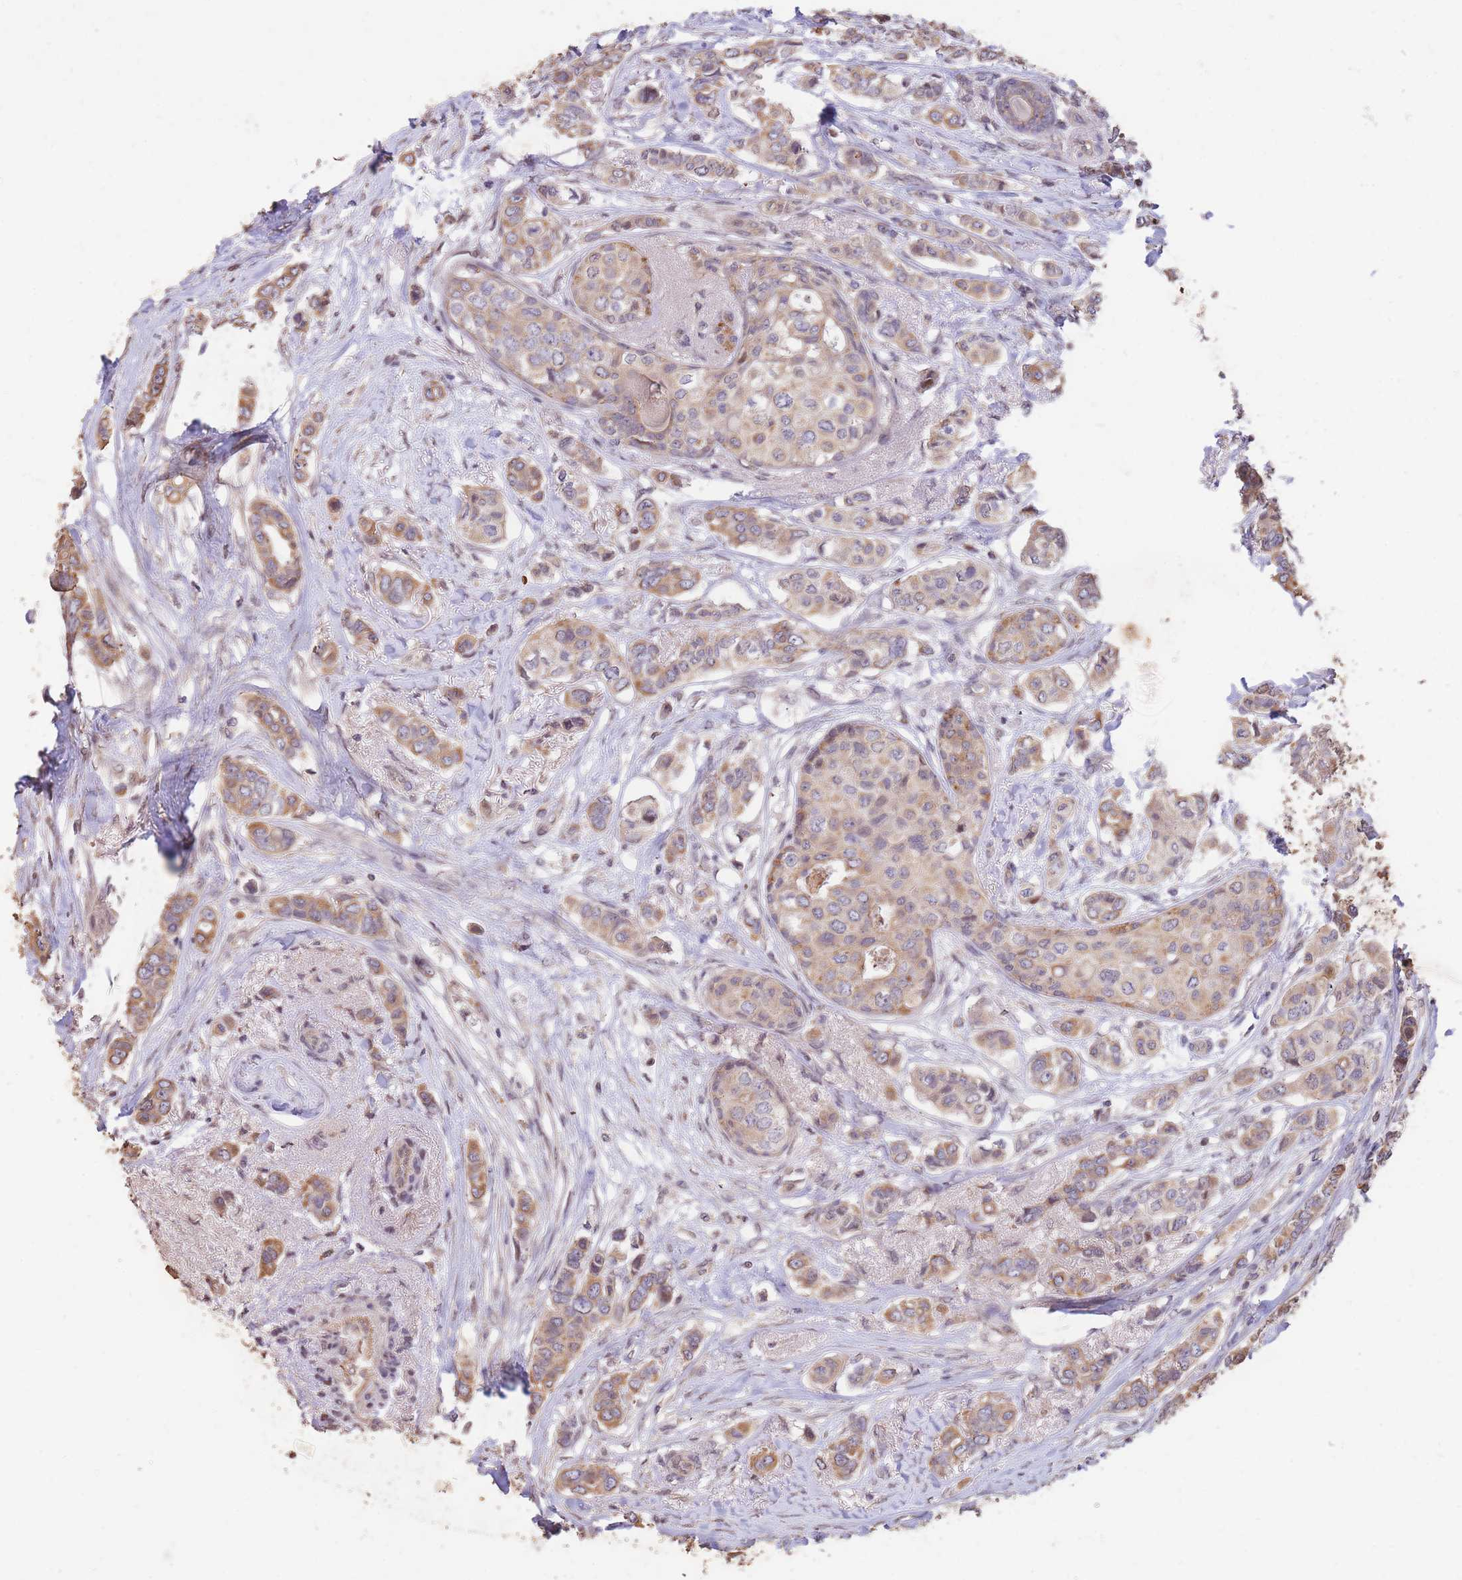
{"staining": {"intensity": "moderate", "quantity": "25%-75%", "location": "cytoplasmic/membranous"}, "tissue": "breast cancer", "cell_type": "Tumor cells", "image_type": "cancer", "snomed": [{"axis": "morphology", "description": "Lobular carcinoma"}, {"axis": "topography", "description": "Breast"}], "caption": "A micrograph of breast lobular carcinoma stained for a protein exhibits moderate cytoplasmic/membranous brown staining in tumor cells.", "gene": "RGS14", "patient": {"sex": "female", "age": 51}}